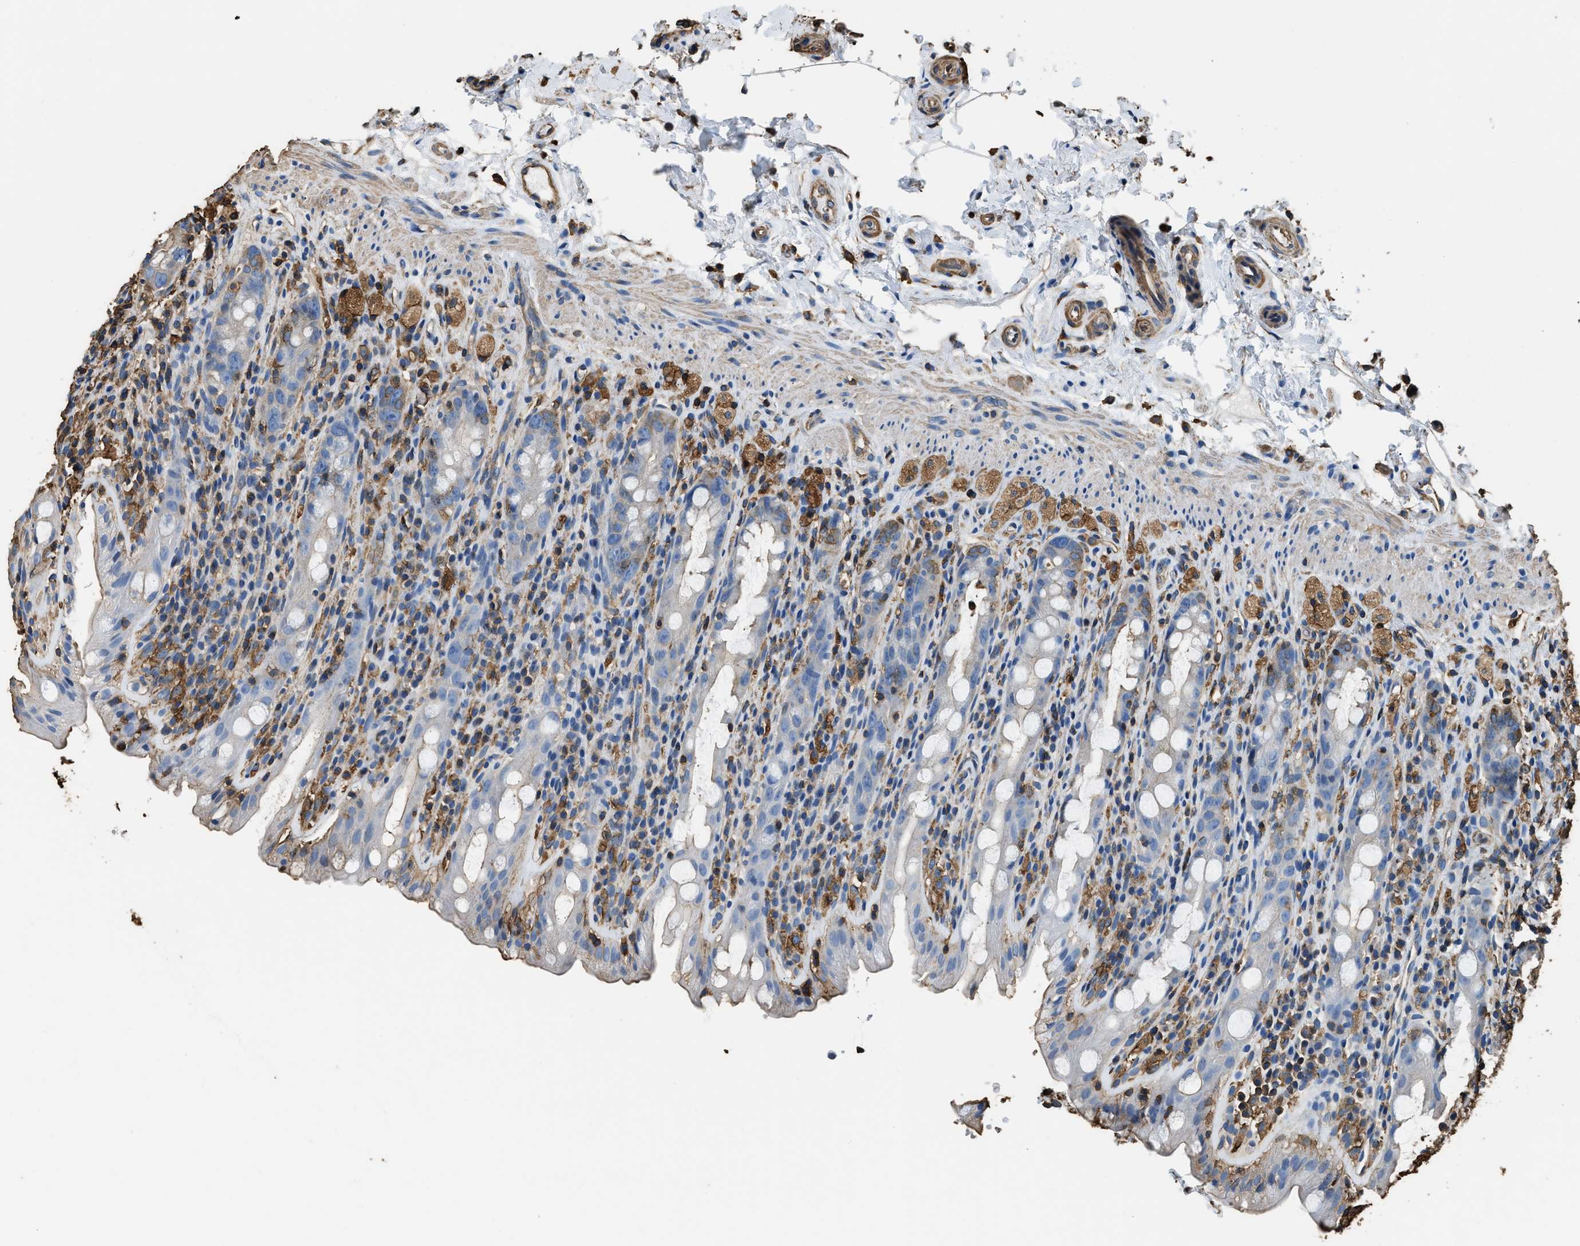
{"staining": {"intensity": "weak", "quantity": "<25%", "location": "cytoplasmic/membranous"}, "tissue": "rectum", "cell_type": "Glandular cells", "image_type": "normal", "snomed": [{"axis": "morphology", "description": "Normal tissue, NOS"}, {"axis": "topography", "description": "Rectum"}], "caption": "The immunohistochemistry micrograph has no significant expression in glandular cells of rectum.", "gene": "ACCS", "patient": {"sex": "male", "age": 44}}